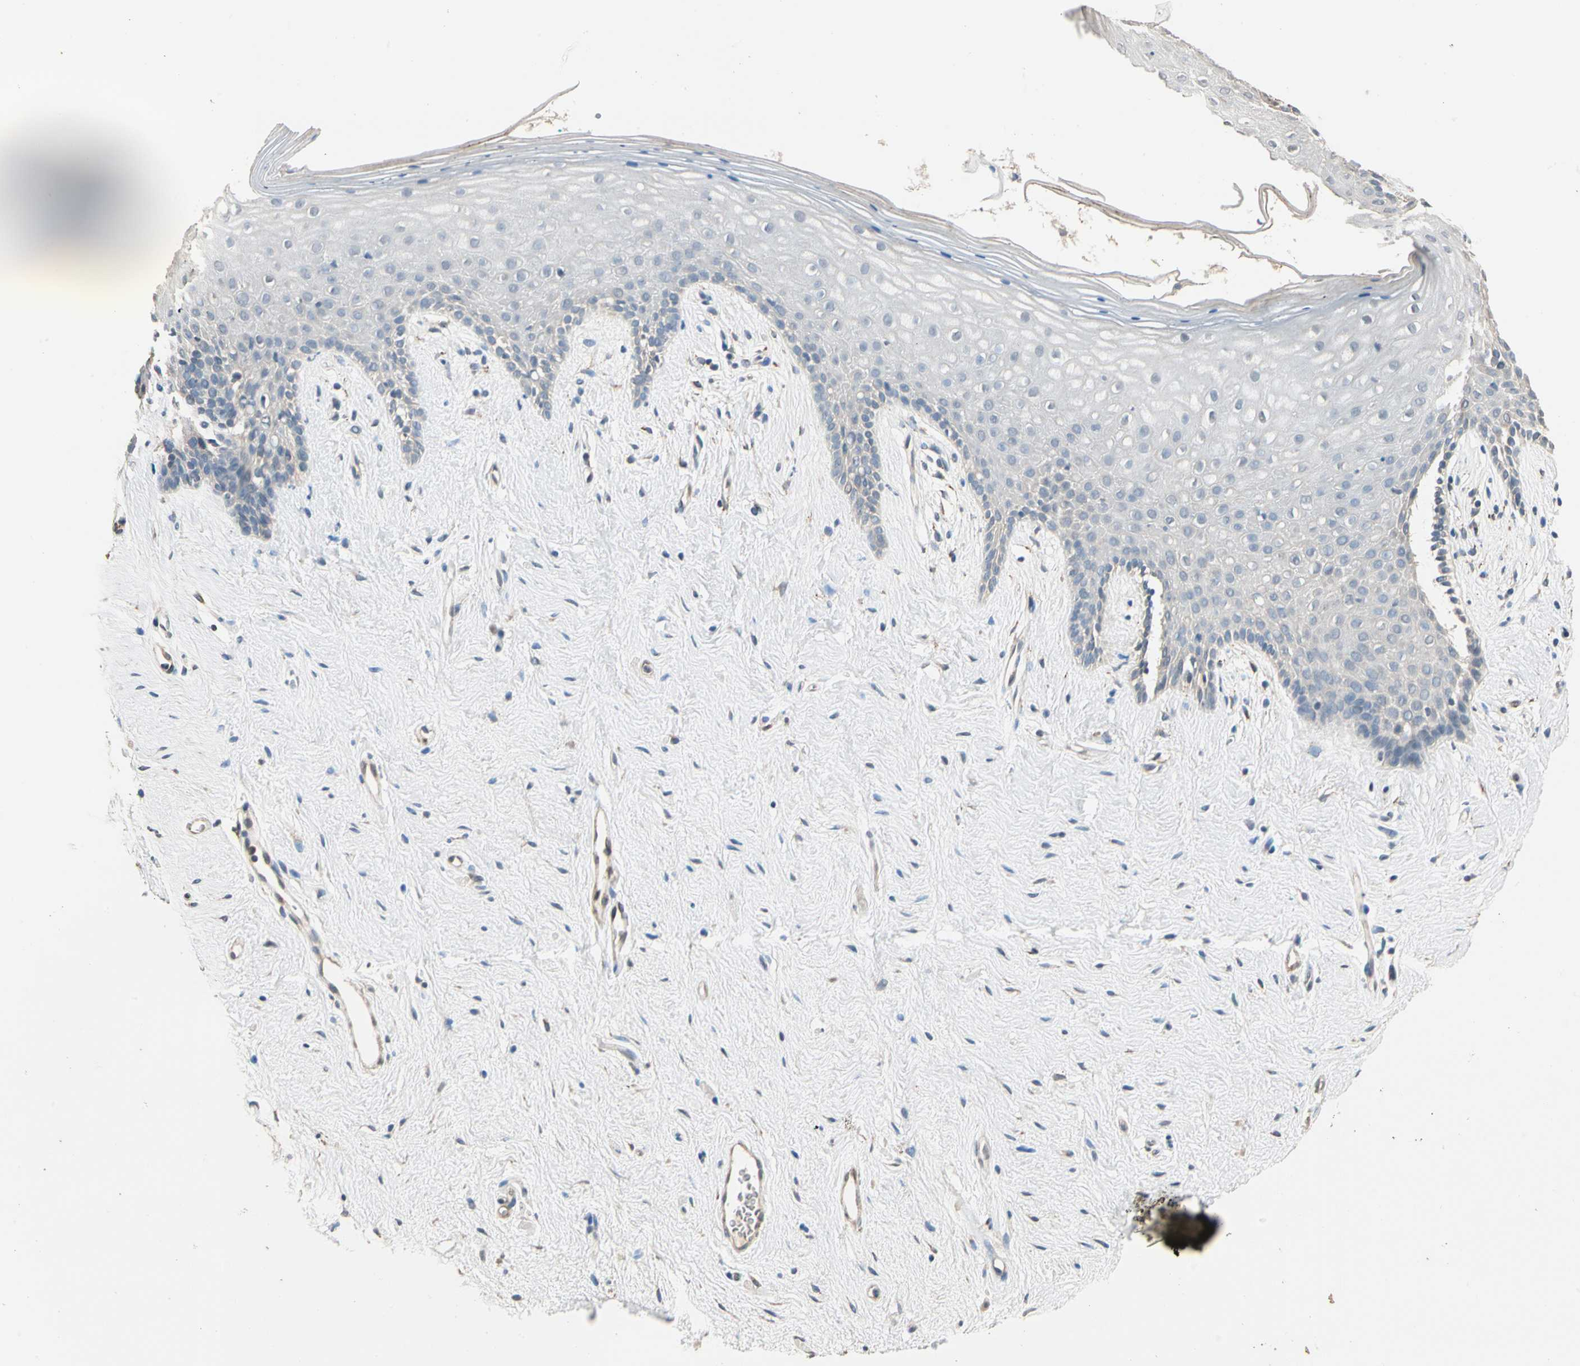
{"staining": {"intensity": "weak", "quantity": "<25%", "location": "cytoplasmic/membranous"}, "tissue": "vagina", "cell_type": "Squamous epithelial cells", "image_type": "normal", "snomed": [{"axis": "morphology", "description": "Normal tissue, NOS"}, {"axis": "topography", "description": "Vagina"}], "caption": "Image shows no significant protein staining in squamous epithelial cells of normal vagina. (Brightfield microscopy of DAB IHC at high magnification).", "gene": "TASOR", "patient": {"sex": "female", "age": 44}}